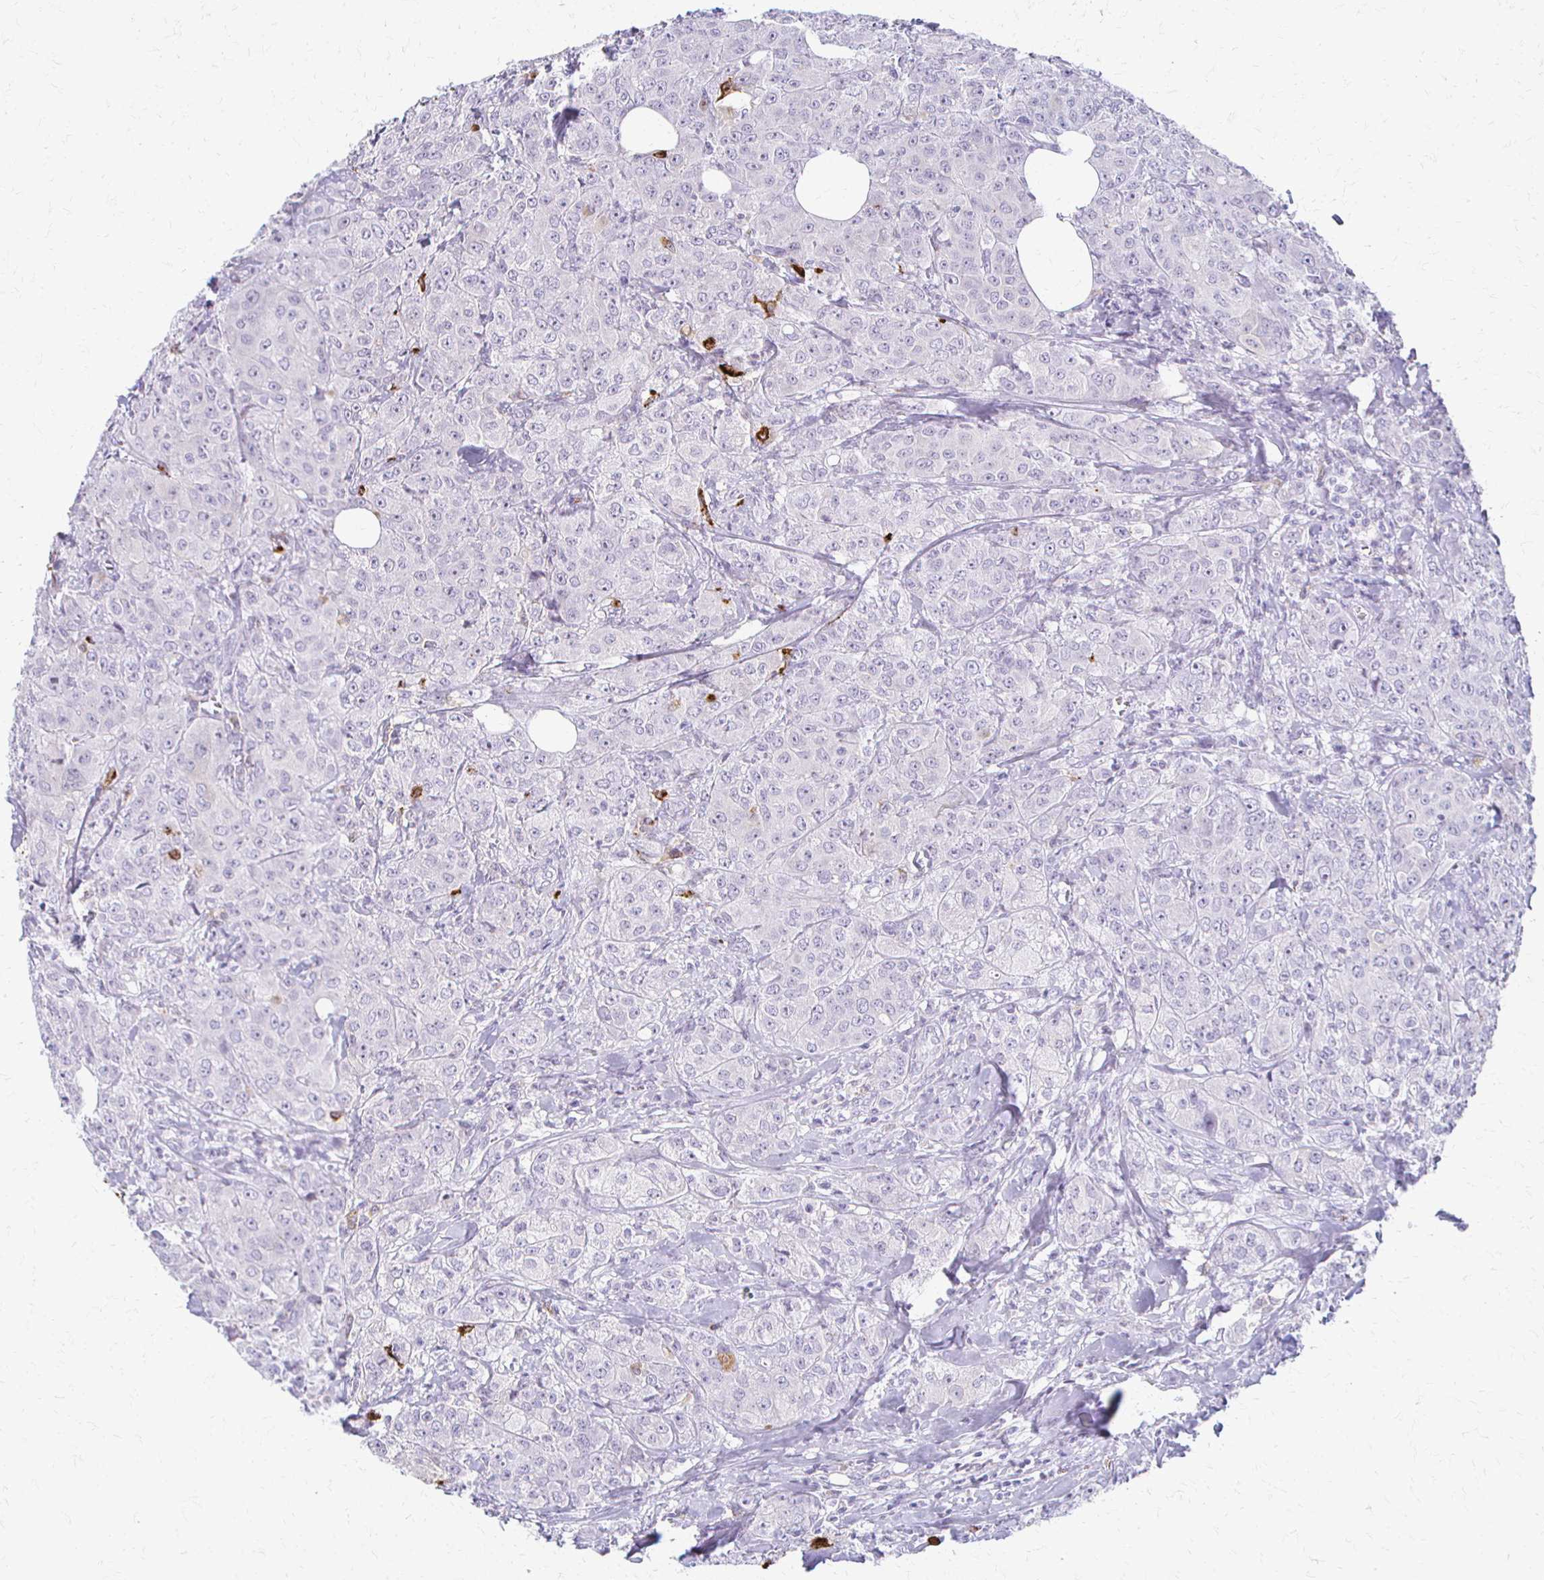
{"staining": {"intensity": "negative", "quantity": "none", "location": "none"}, "tissue": "breast cancer", "cell_type": "Tumor cells", "image_type": "cancer", "snomed": [{"axis": "morphology", "description": "Normal tissue, NOS"}, {"axis": "morphology", "description": "Duct carcinoma"}, {"axis": "topography", "description": "Breast"}], "caption": "This photomicrograph is of breast cancer stained with immunohistochemistry (IHC) to label a protein in brown with the nuclei are counter-stained blue. There is no expression in tumor cells.", "gene": "ACP5", "patient": {"sex": "female", "age": 43}}